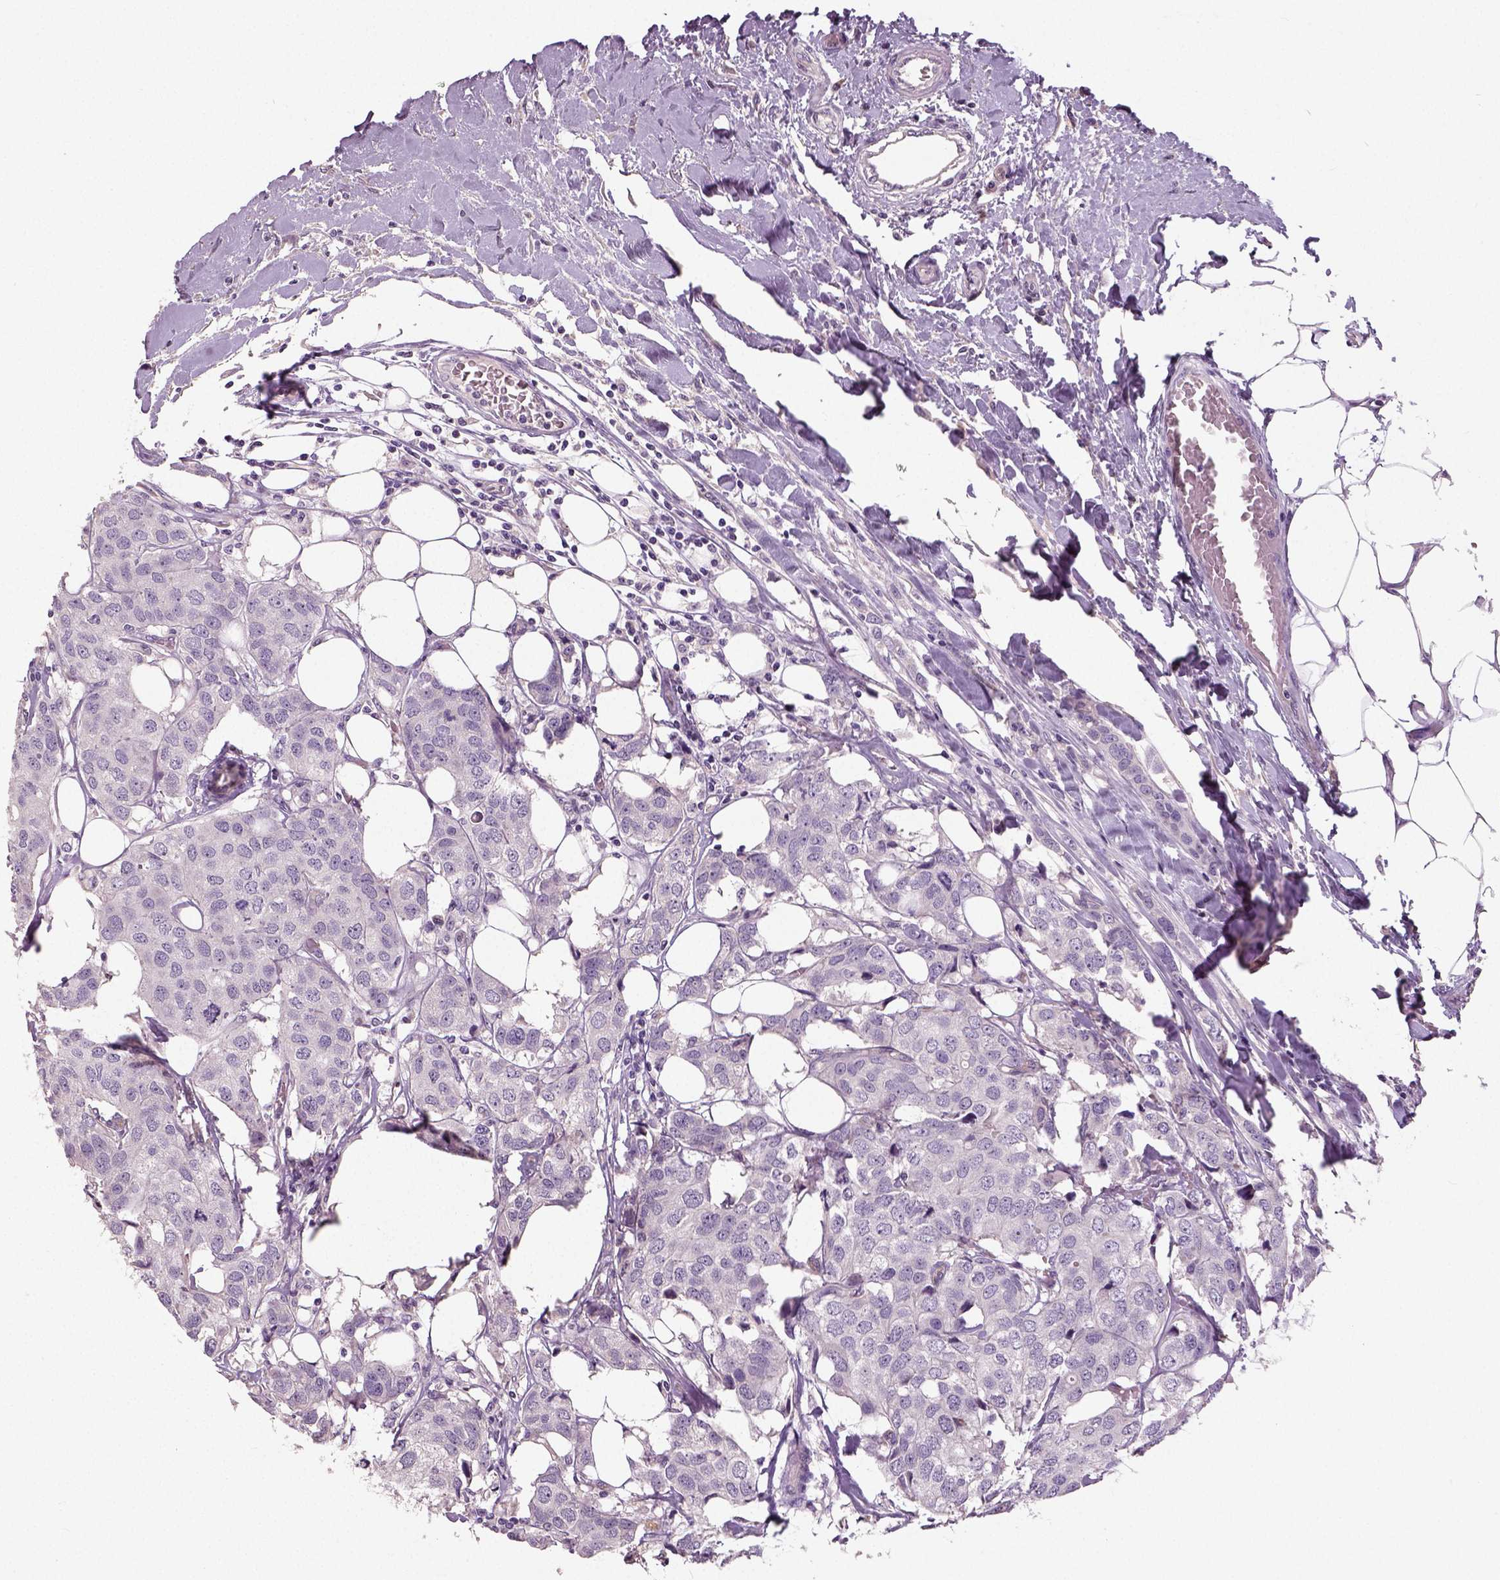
{"staining": {"intensity": "negative", "quantity": "none", "location": "none"}, "tissue": "breast cancer", "cell_type": "Tumor cells", "image_type": "cancer", "snomed": [{"axis": "morphology", "description": "Duct carcinoma"}, {"axis": "topography", "description": "Breast"}], "caption": "This is an IHC image of human breast intraductal carcinoma. There is no staining in tumor cells.", "gene": "NECAB1", "patient": {"sex": "female", "age": 80}}